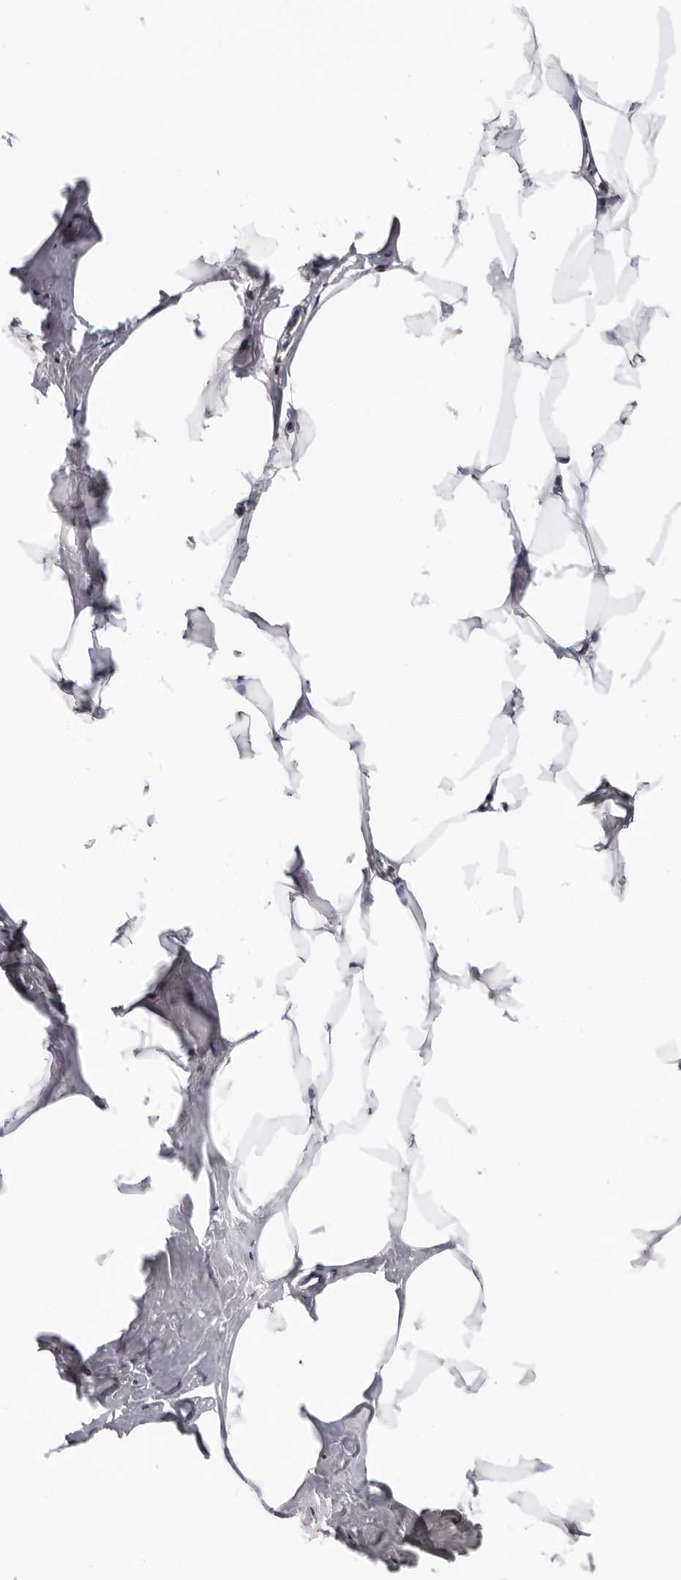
{"staining": {"intensity": "negative", "quantity": "none", "location": "none"}, "tissue": "breast", "cell_type": "Adipocytes", "image_type": "normal", "snomed": [{"axis": "morphology", "description": "Normal tissue, NOS"}, {"axis": "topography", "description": "Breast"}], "caption": "Protein analysis of unremarkable breast demonstrates no significant expression in adipocytes. The staining is performed using DAB (3,3'-diaminobenzidine) brown chromogen with nuclei counter-stained in using hematoxylin.", "gene": "KIF2B", "patient": {"sex": "female", "age": 62}}